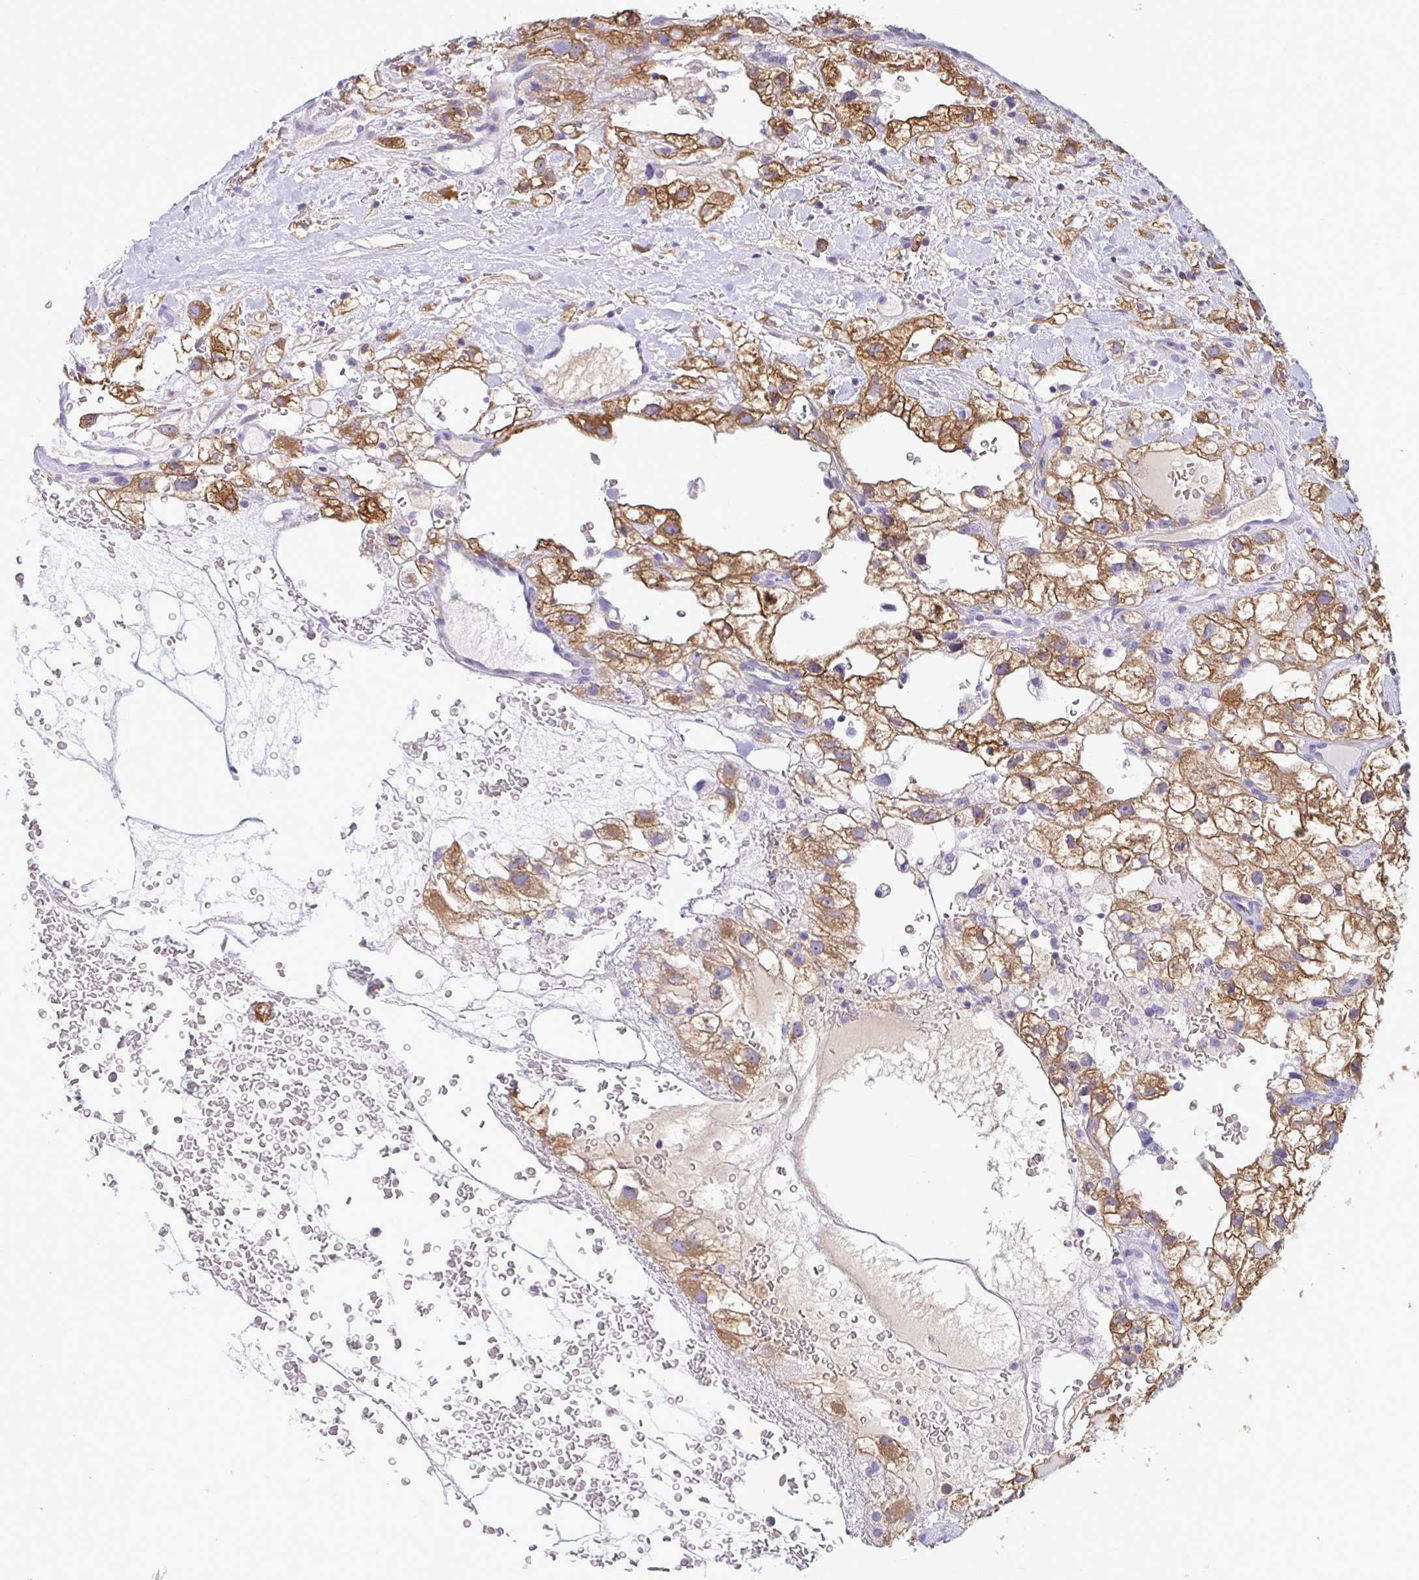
{"staining": {"intensity": "moderate", "quantity": ">75%", "location": "cytoplasmic/membranous"}, "tissue": "renal cancer", "cell_type": "Tumor cells", "image_type": "cancer", "snomed": [{"axis": "morphology", "description": "Adenocarcinoma, NOS"}, {"axis": "topography", "description": "Kidney"}], "caption": "Immunohistochemical staining of renal adenocarcinoma reveals moderate cytoplasmic/membranous protein staining in approximately >75% of tumor cells. (brown staining indicates protein expression, while blue staining denotes nuclei).", "gene": "SLC30A6", "patient": {"sex": "male", "age": 59}}